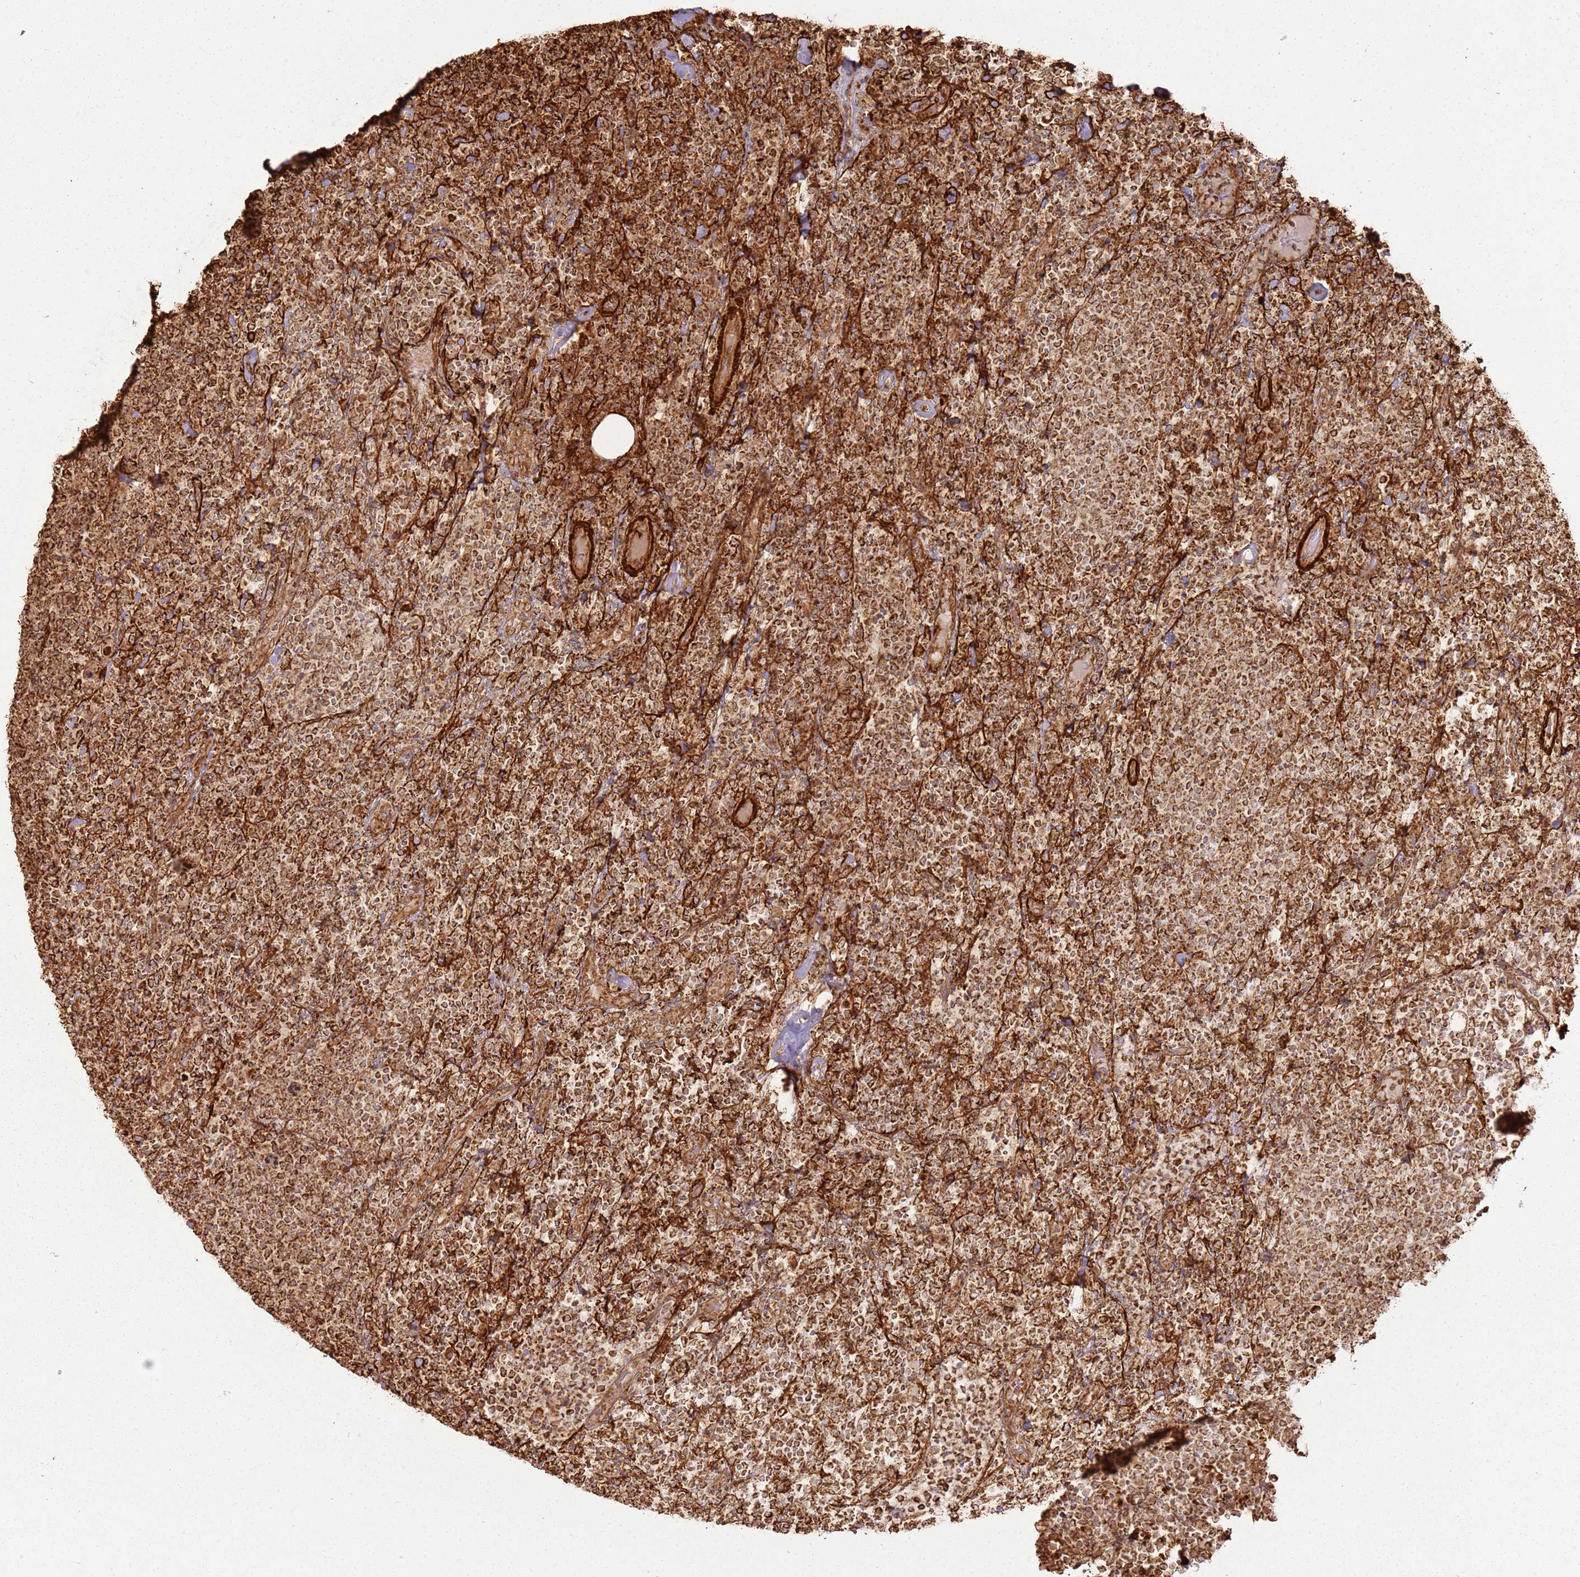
{"staining": {"intensity": "strong", "quantity": ">75%", "location": "cytoplasmic/membranous"}, "tissue": "lymphoma", "cell_type": "Tumor cells", "image_type": "cancer", "snomed": [{"axis": "morphology", "description": "Malignant lymphoma, non-Hodgkin's type, High grade"}, {"axis": "topography", "description": "Lymph node"}], "caption": "High-grade malignant lymphoma, non-Hodgkin's type tissue displays strong cytoplasmic/membranous staining in about >75% of tumor cells (DAB (3,3'-diaminobenzidine) IHC with brightfield microscopy, high magnification).", "gene": "DDX59", "patient": {"sex": "male", "age": 61}}